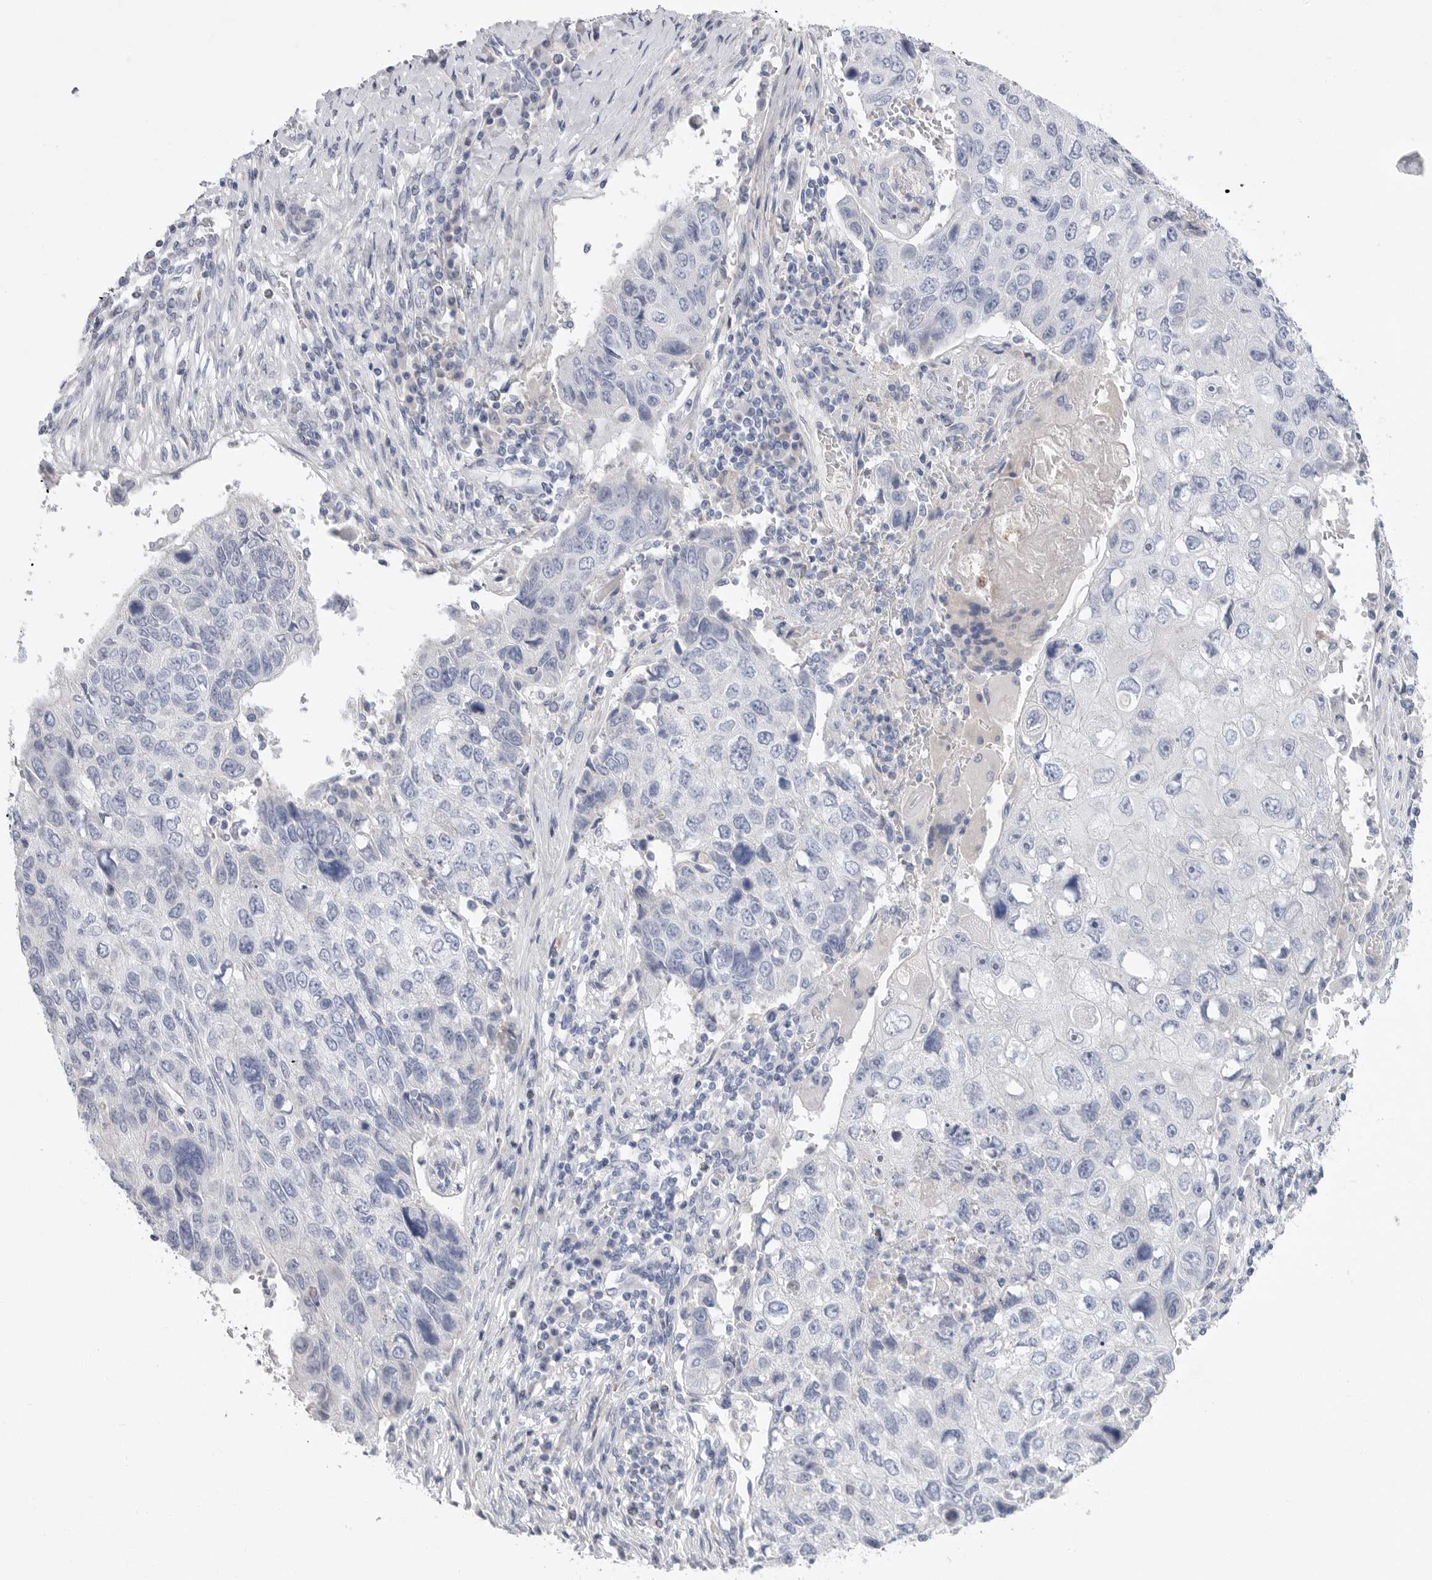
{"staining": {"intensity": "negative", "quantity": "none", "location": "none"}, "tissue": "lung cancer", "cell_type": "Tumor cells", "image_type": "cancer", "snomed": [{"axis": "morphology", "description": "Squamous cell carcinoma, NOS"}, {"axis": "topography", "description": "Lung"}], "caption": "Lung squamous cell carcinoma was stained to show a protein in brown. There is no significant expression in tumor cells. (DAB immunohistochemistry, high magnification).", "gene": "CAMK2B", "patient": {"sex": "male", "age": 61}}